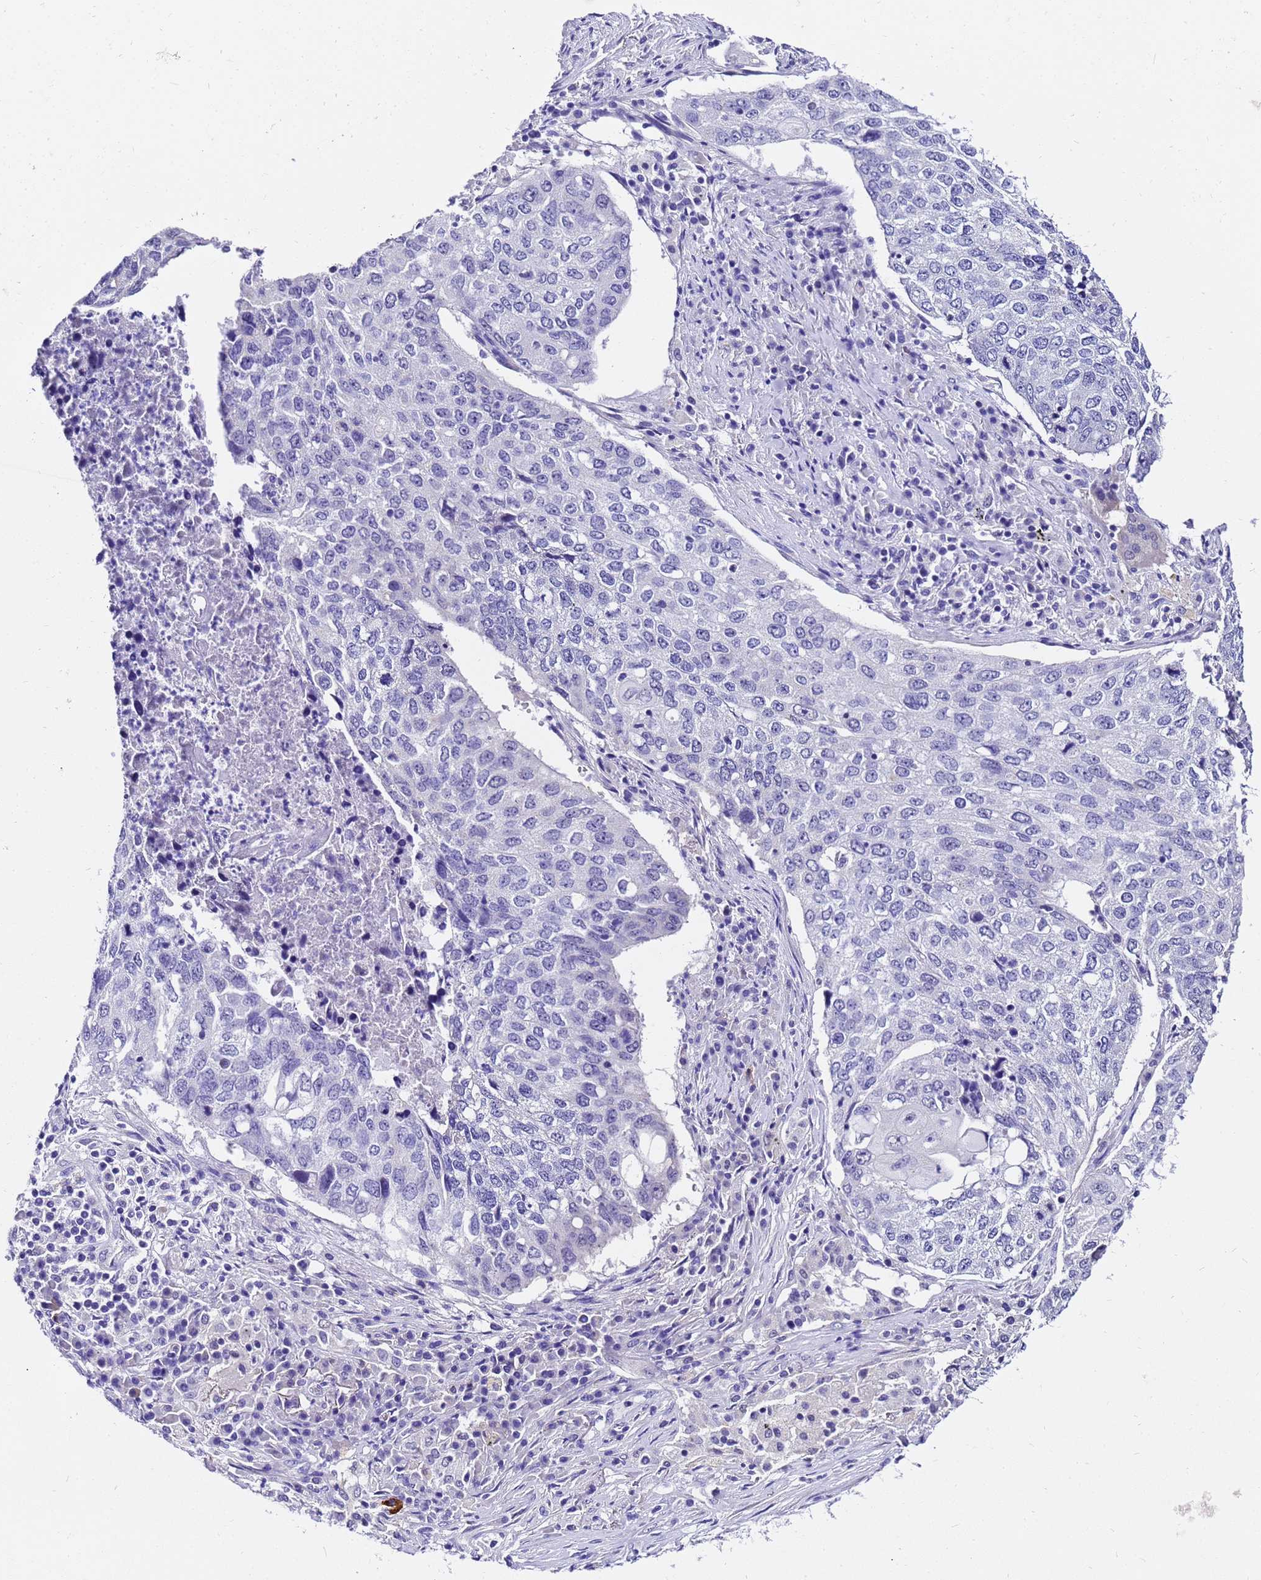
{"staining": {"intensity": "negative", "quantity": "none", "location": "none"}, "tissue": "lung cancer", "cell_type": "Tumor cells", "image_type": "cancer", "snomed": [{"axis": "morphology", "description": "Squamous cell carcinoma, NOS"}, {"axis": "topography", "description": "Lung"}], "caption": "High magnification brightfield microscopy of lung squamous cell carcinoma stained with DAB (3,3'-diaminobenzidine) (brown) and counterstained with hematoxylin (blue): tumor cells show no significant staining.", "gene": "HSPB6", "patient": {"sex": "female", "age": 63}}